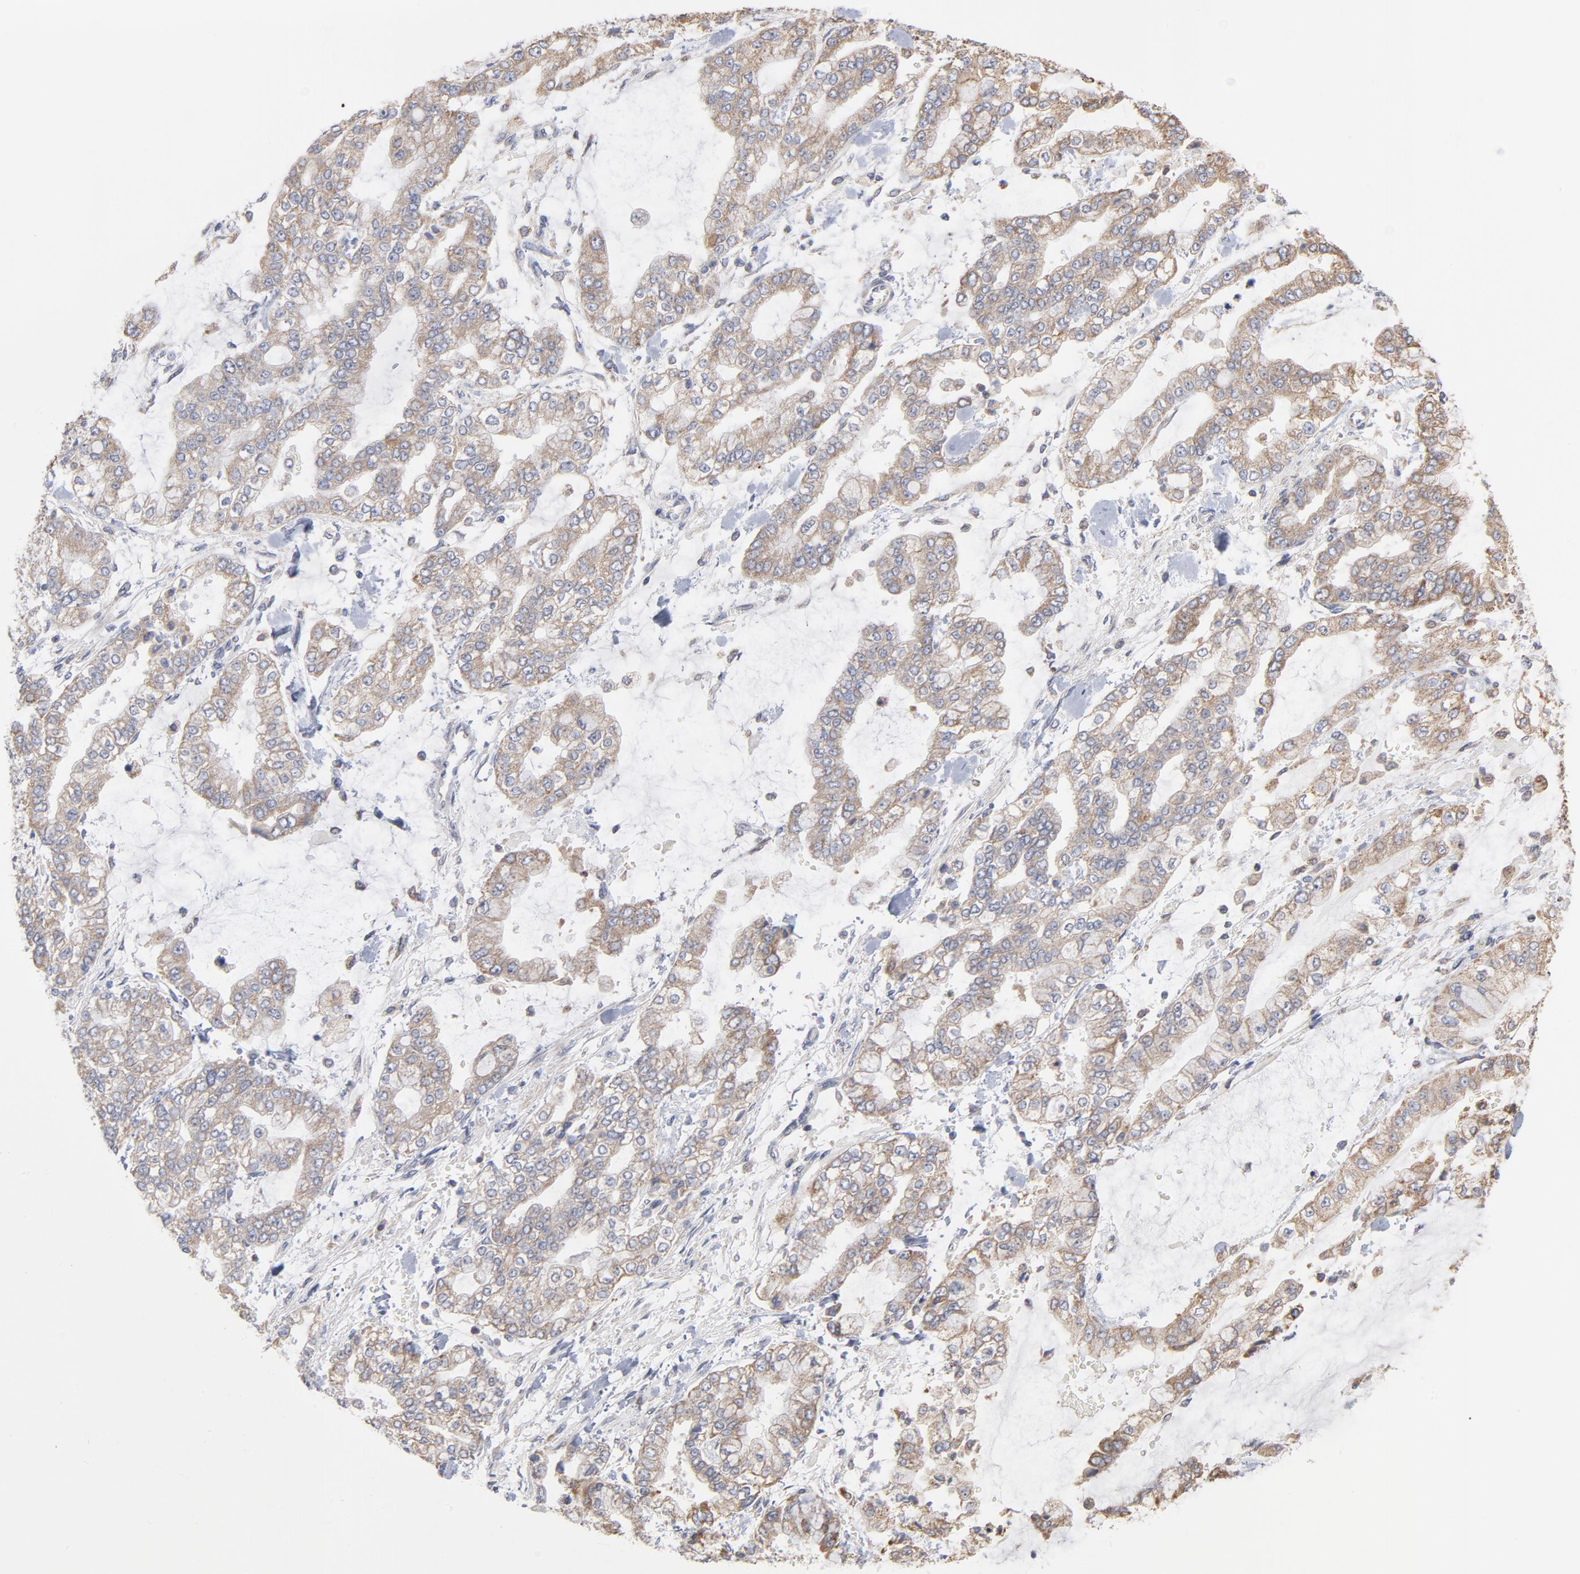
{"staining": {"intensity": "weak", "quantity": ">75%", "location": "cytoplasmic/membranous"}, "tissue": "stomach cancer", "cell_type": "Tumor cells", "image_type": "cancer", "snomed": [{"axis": "morphology", "description": "Normal tissue, NOS"}, {"axis": "morphology", "description": "Adenocarcinoma, NOS"}, {"axis": "topography", "description": "Stomach, upper"}, {"axis": "topography", "description": "Stomach"}], "caption": "There is low levels of weak cytoplasmic/membranous staining in tumor cells of adenocarcinoma (stomach), as demonstrated by immunohistochemical staining (brown color).", "gene": "PPFIBP2", "patient": {"sex": "male", "age": 76}}